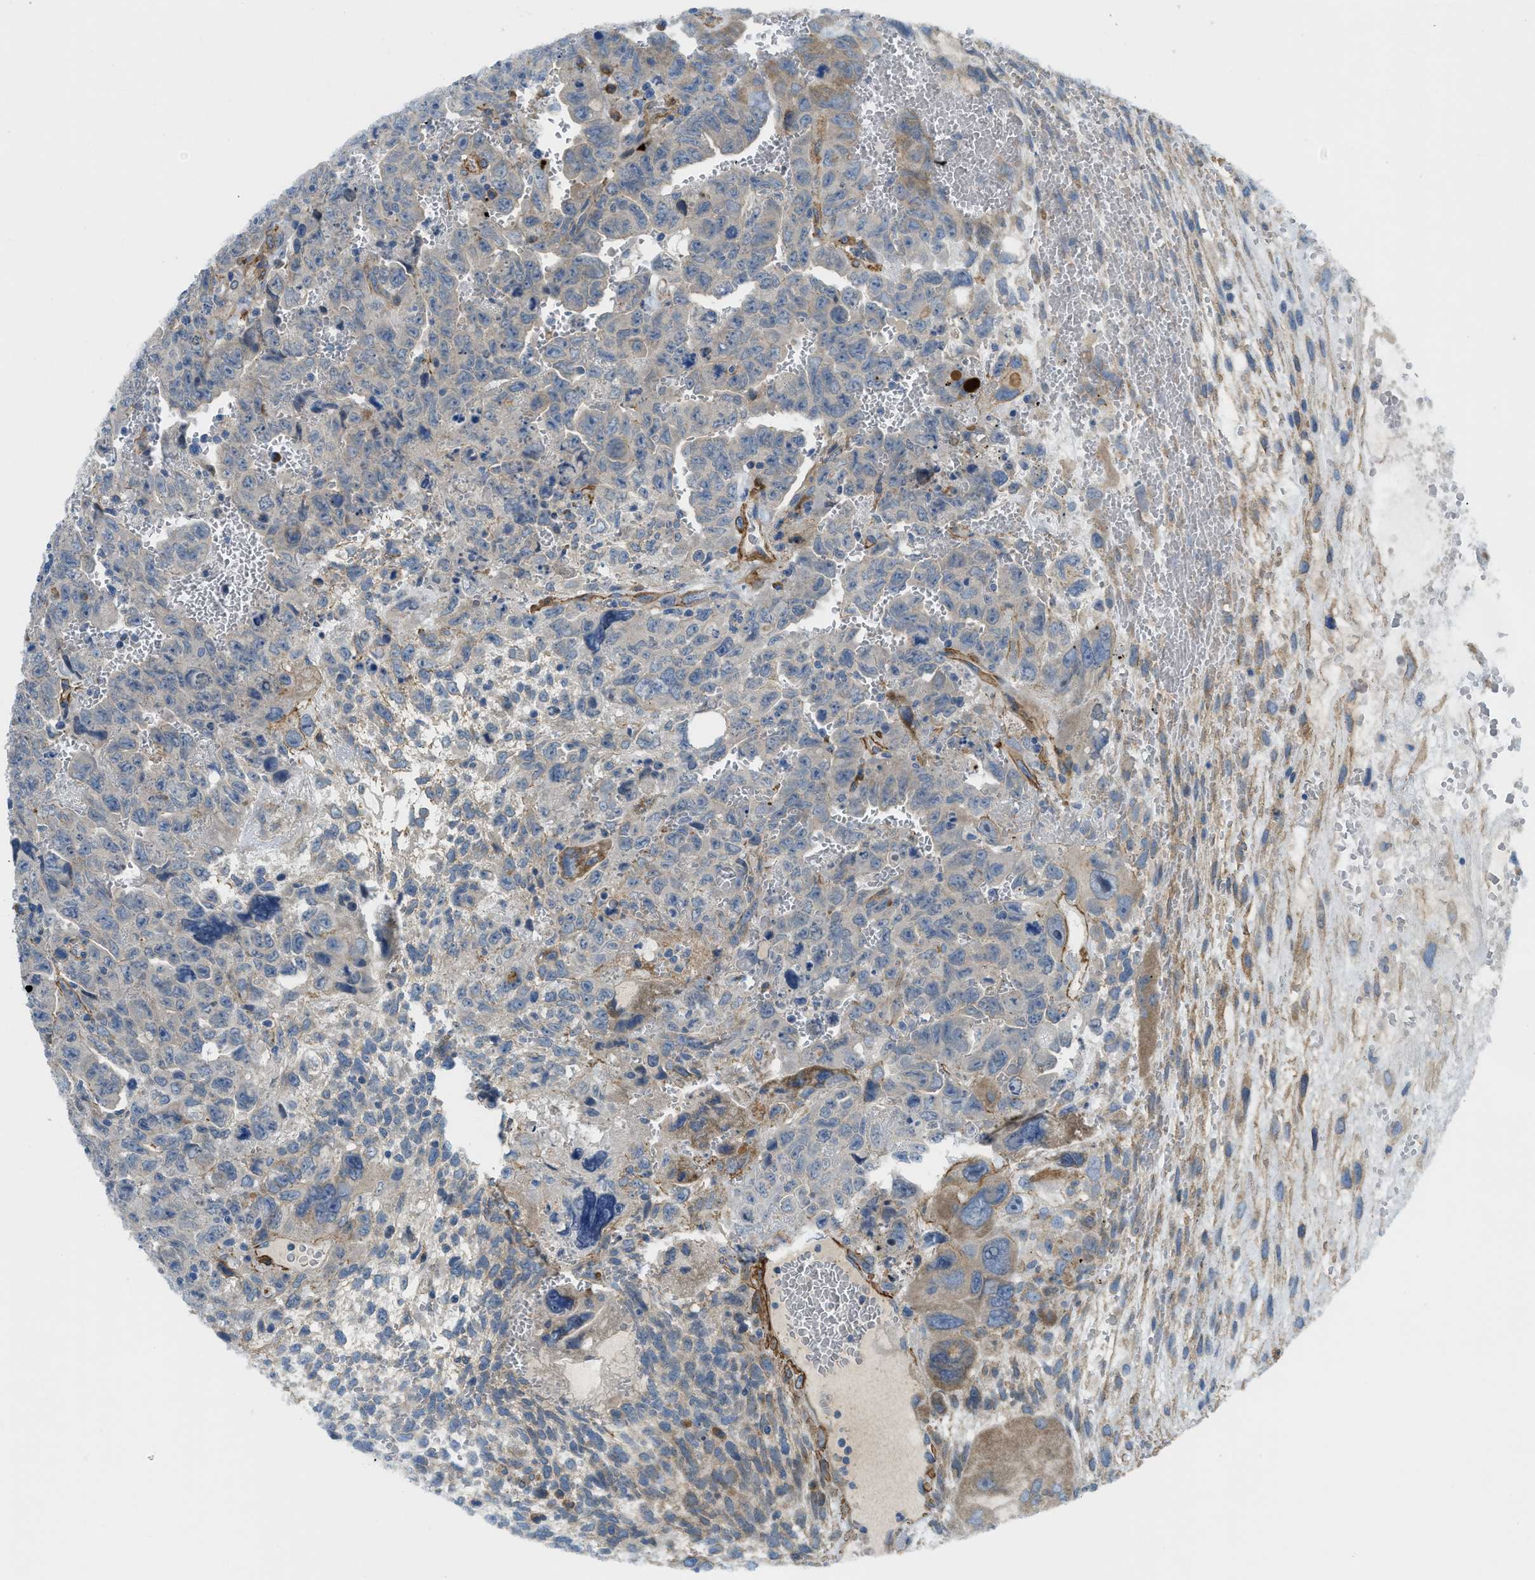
{"staining": {"intensity": "moderate", "quantity": "<25%", "location": "cytoplasmic/membranous"}, "tissue": "testis cancer", "cell_type": "Tumor cells", "image_type": "cancer", "snomed": [{"axis": "morphology", "description": "Carcinoma, Embryonal, NOS"}, {"axis": "topography", "description": "Testis"}], "caption": "IHC staining of embryonal carcinoma (testis), which exhibits low levels of moderate cytoplasmic/membranous staining in about <25% of tumor cells indicating moderate cytoplasmic/membranous protein staining. The staining was performed using DAB (3,3'-diaminobenzidine) (brown) for protein detection and nuclei were counterstained in hematoxylin (blue).", "gene": "BMPR1A", "patient": {"sex": "male", "age": 28}}